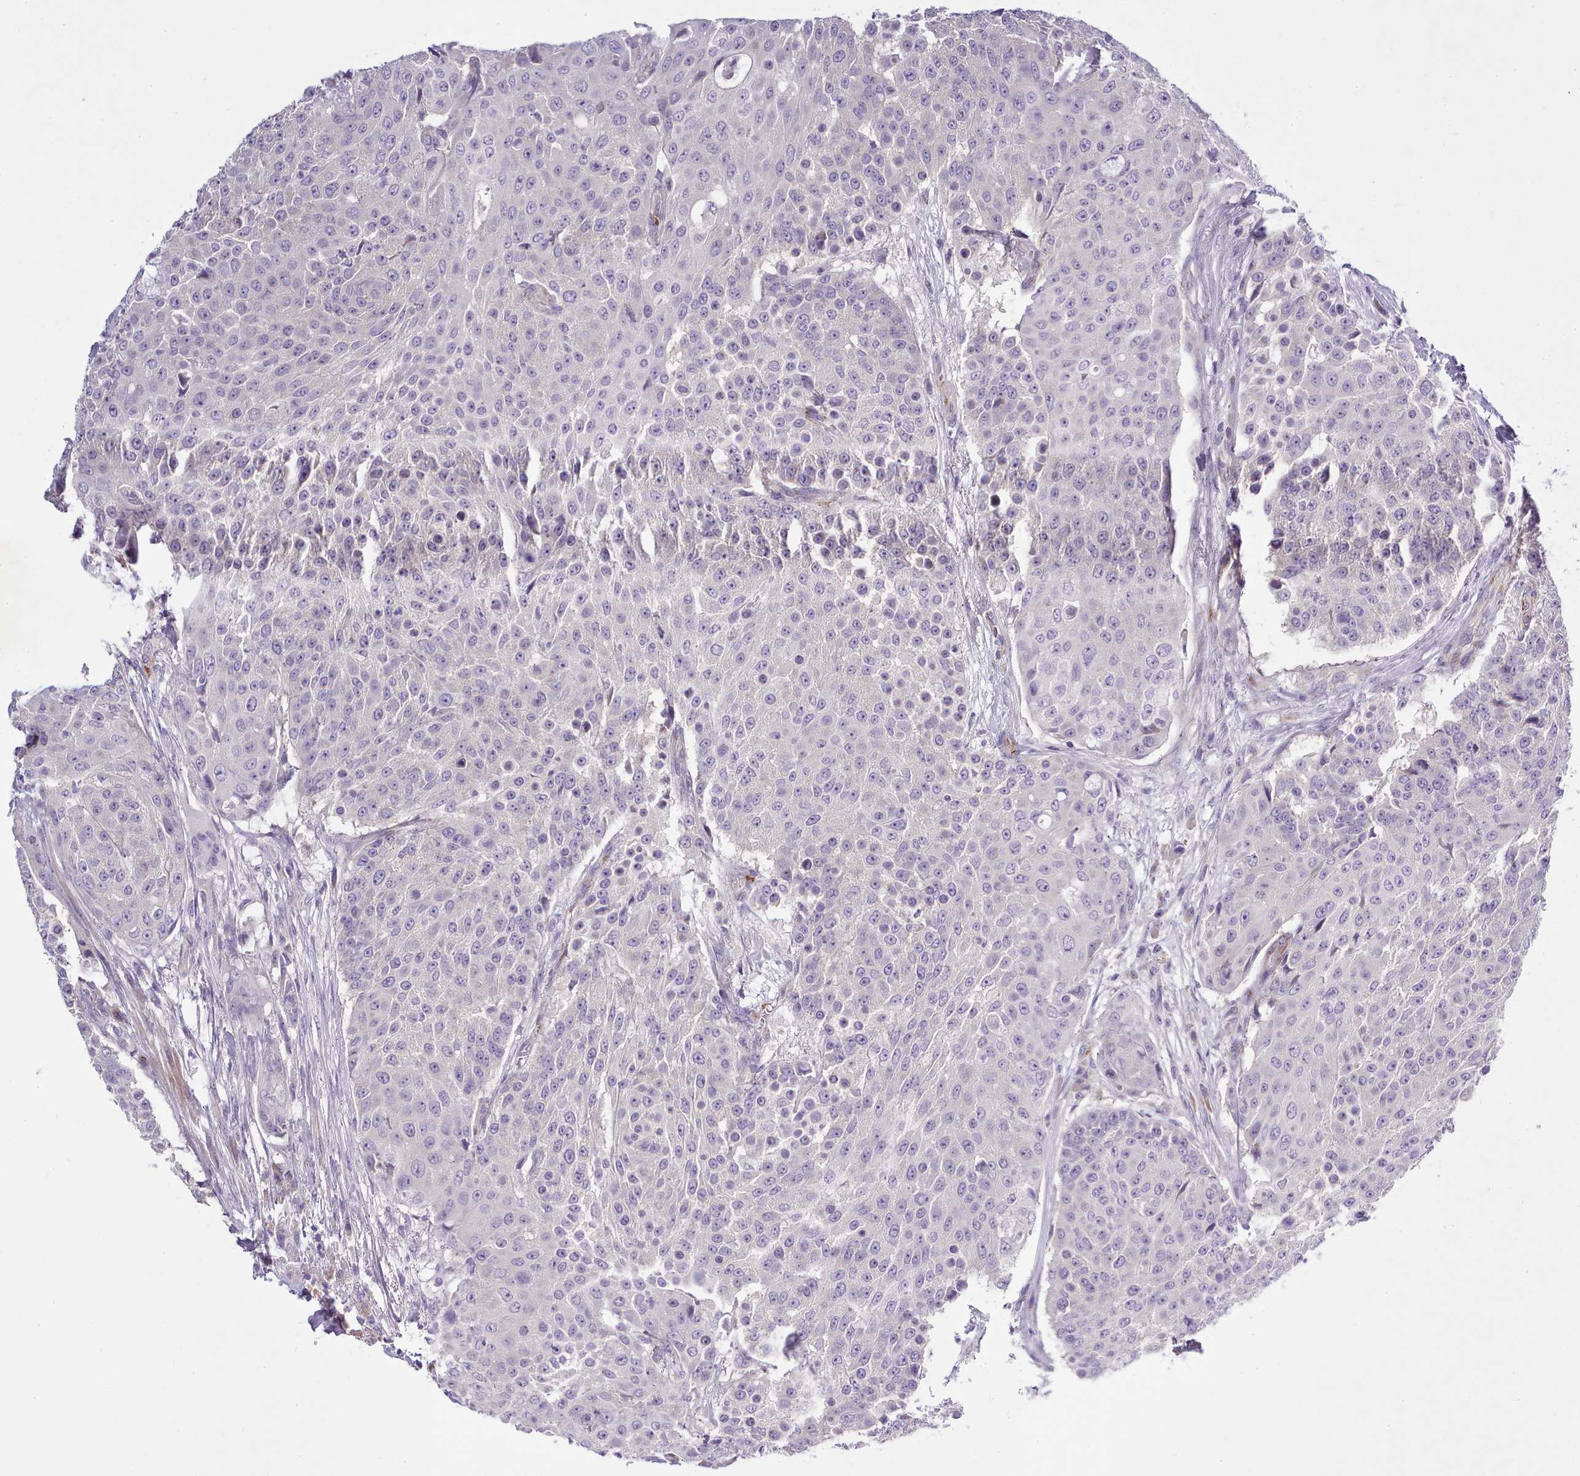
{"staining": {"intensity": "negative", "quantity": "none", "location": "none"}, "tissue": "urothelial cancer", "cell_type": "Tumor cells", "image_type": "cancer", "snomed": [{"axis": "morphology", "description": "Urothelial carcinoma, High grade"}, {"axis": "topography", "description": "Urinary bladder"}], "caption": "Immunohistochemistry (IHC) micrograph of neoplastic tissue: high-grade urothelial carcinoma stained with DAB (3,3'-diaminobenzidine) reveals no significant protein staining in tumor cells. Nuclei are stained in blue.", "gene": "SETX", "patient": {"sex": "female", "age": 63}}